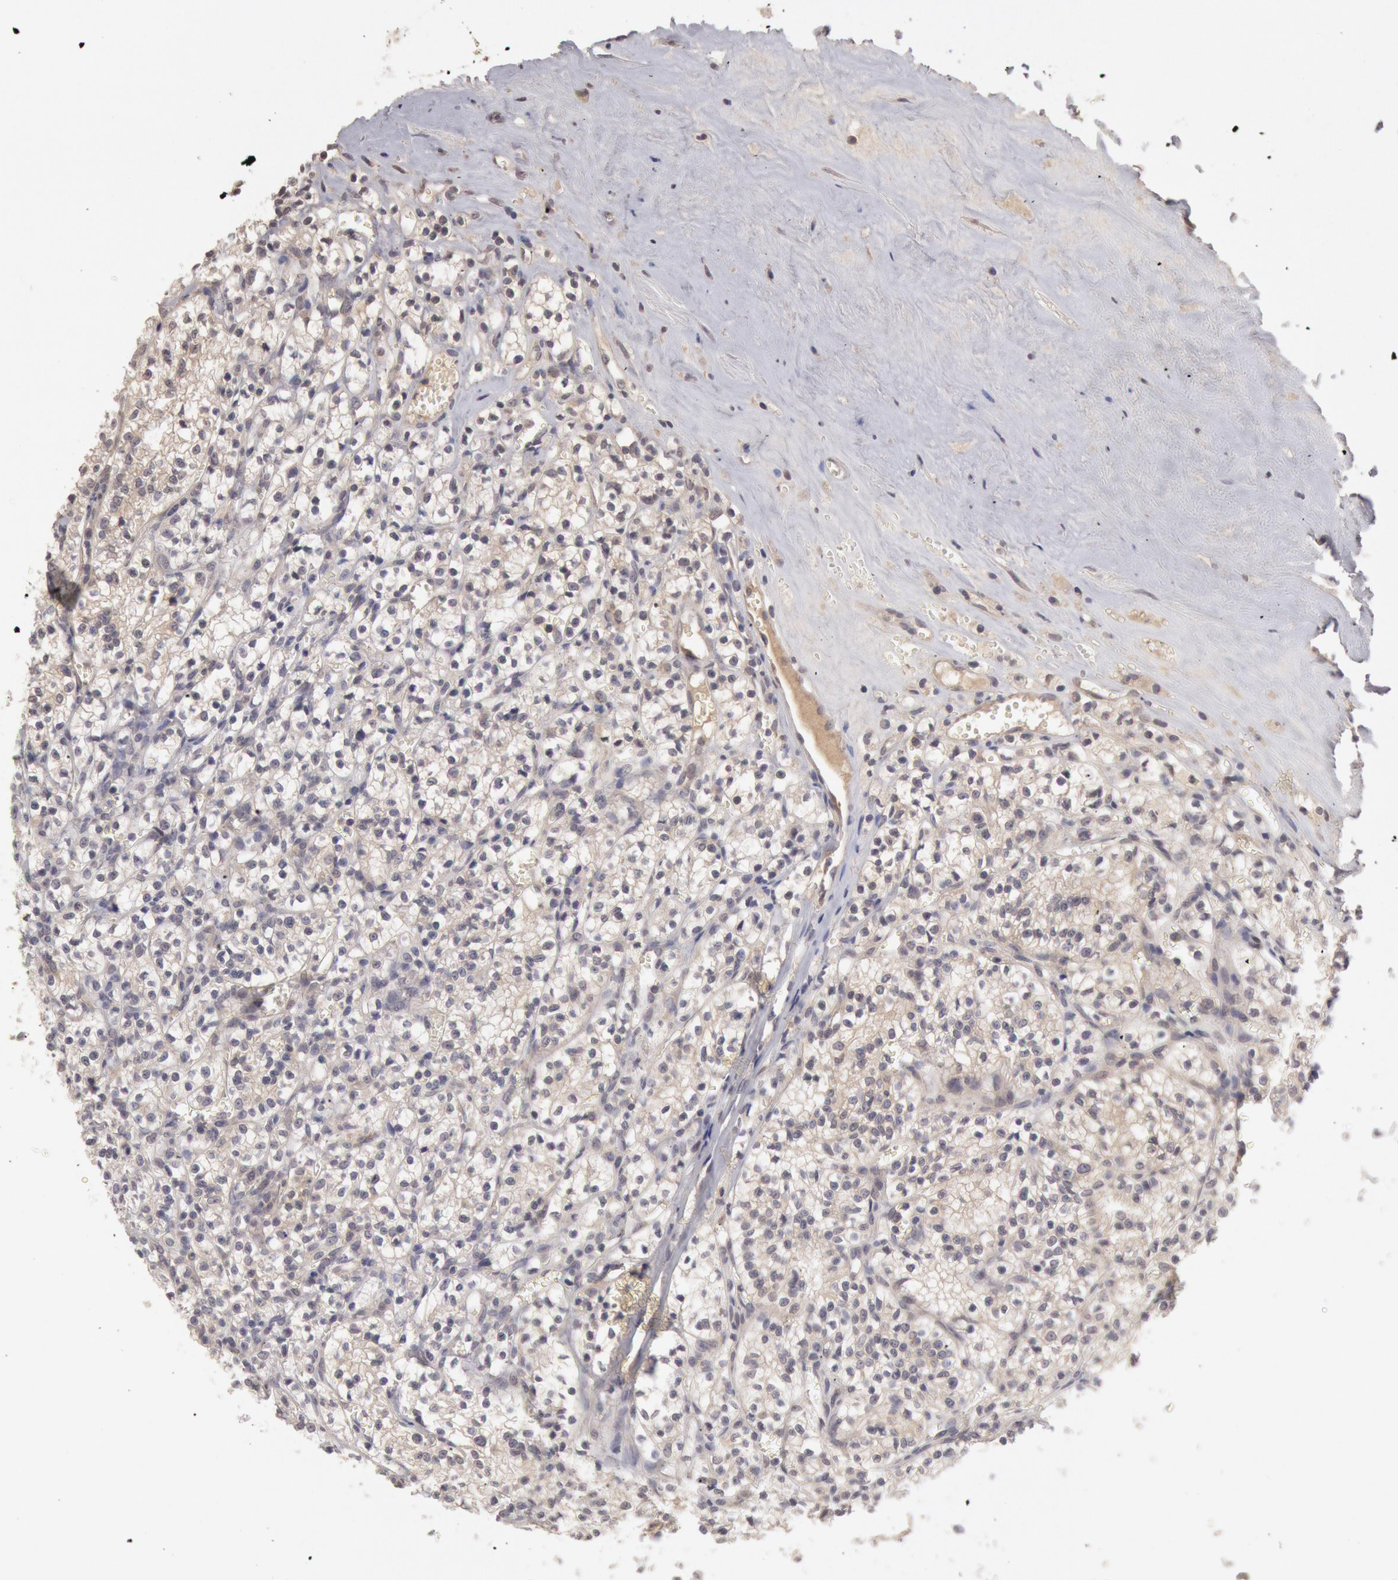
{"staining": {"intensity": "weak", "quantity": "25%-75%", "location": "cytoplasmic/membranous"}, "tissue": "renal cancer", "cell_type": "Tumor cells", "image_type": "cancer", "snomed": [{"axis": "morphology", "description": "Adenocarcinoma, NOS"}, {"axis": "topography", "description": "Kidney"}], "caption": "There is low levels of weak cytoplasmic/membranous expression in tumor cells of renal cancer (adenocarcinoma), as demonstrated by immunohistochemical staining (brown color).", "gene": "ZFP36L1", "patient": {"sex": "male", "age": 61}}